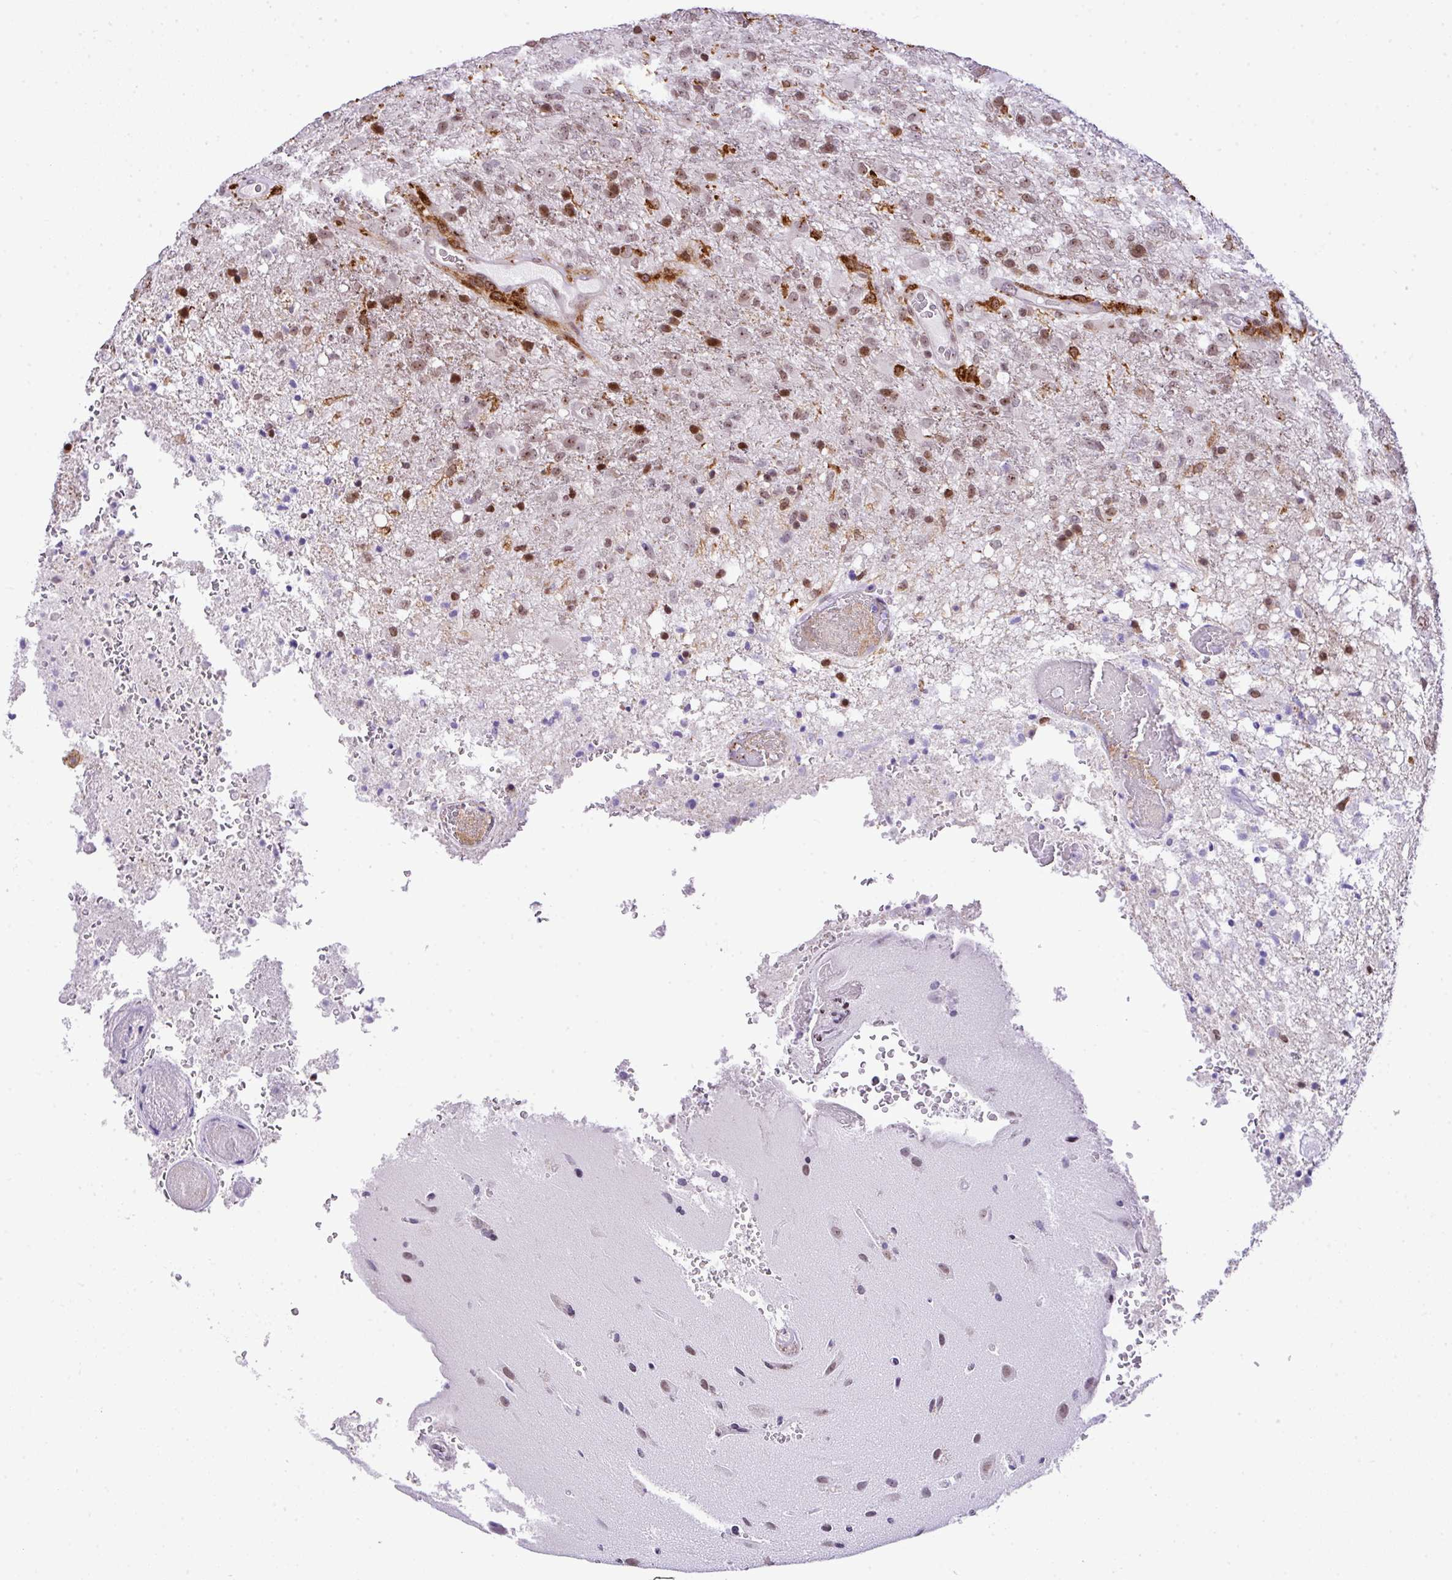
{"staining": {"intensity": "moderate", "quantity": "25%-75%", "location": "nuclear"}, "tissue": "glioma", "cell_type": "Tumor cells", "image_type": "cancer", "snomed": [{"axis": "morphology", "description": "Glioma, malignant, High grade"}, {"axis": "topography", "description": "Brain"}], "caption": "About 25%-75% of tumor cells in malignant high-grade glioma display moderate nuclear protein positivity as visualized by brown immunohistochemical staining.", "gene": "CCDC137", "patient": {"sex": "female", "age": 74}}